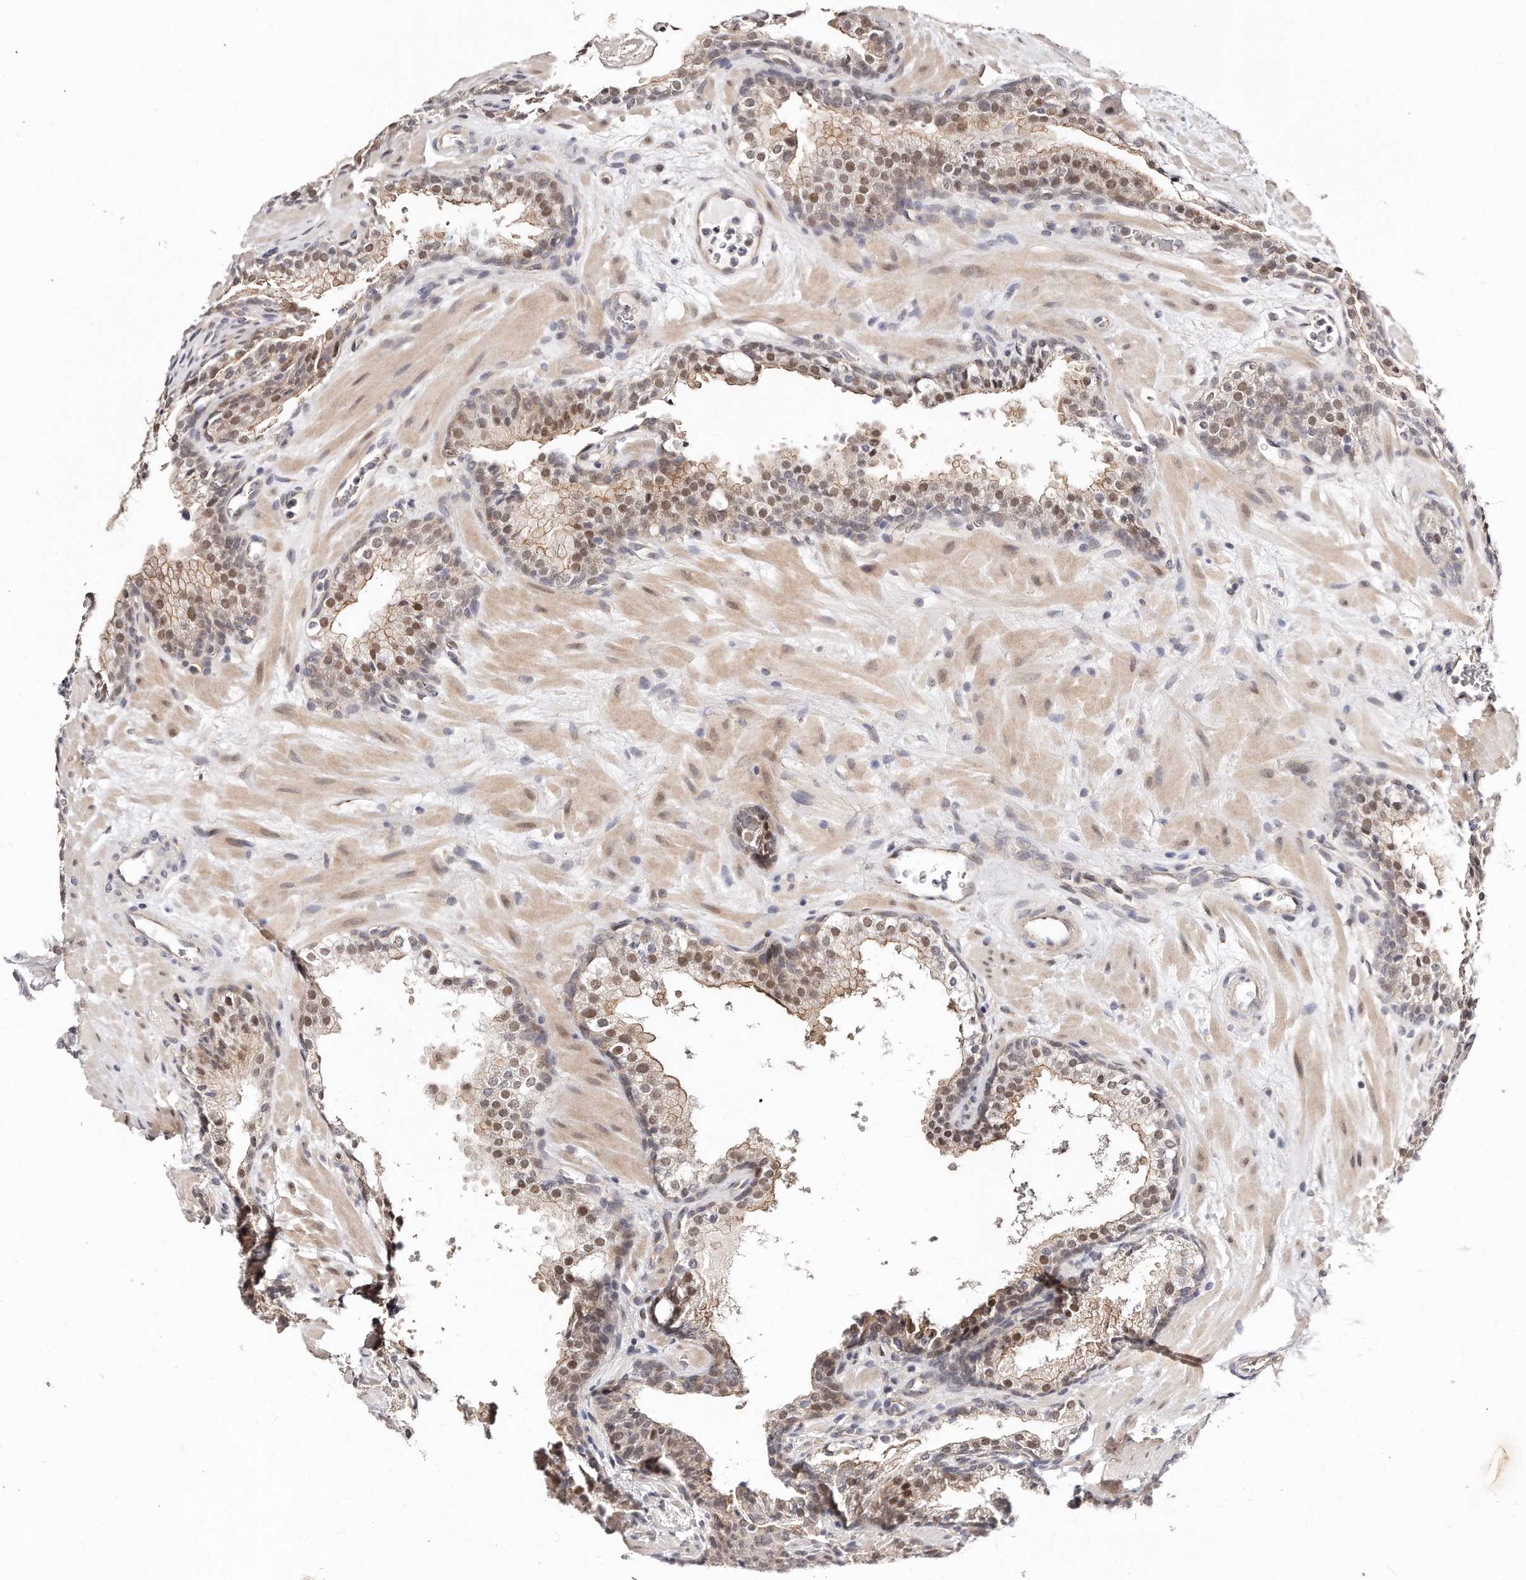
{"staining": {"intensity": "moderate", "quantity": "25%-75%", "location": "nuclear"}, "tissue": "prostate cancer", "cell_type": "Tumor cells", "image_type": "cancer", "snomed": [{"axis": "morphology", "description": "Adenocarcinoma, High grade"}, {"axis": "topography", "description": "Prostate"}], "caption": "Prostate high-grade adenocarcinoma stained with a brown dye demonstrates moderate nuclear positive expression in about 25%-75% of tumor cells.", "gene": "CASZ1", "patient": {"sex": "male", "age": 56}}